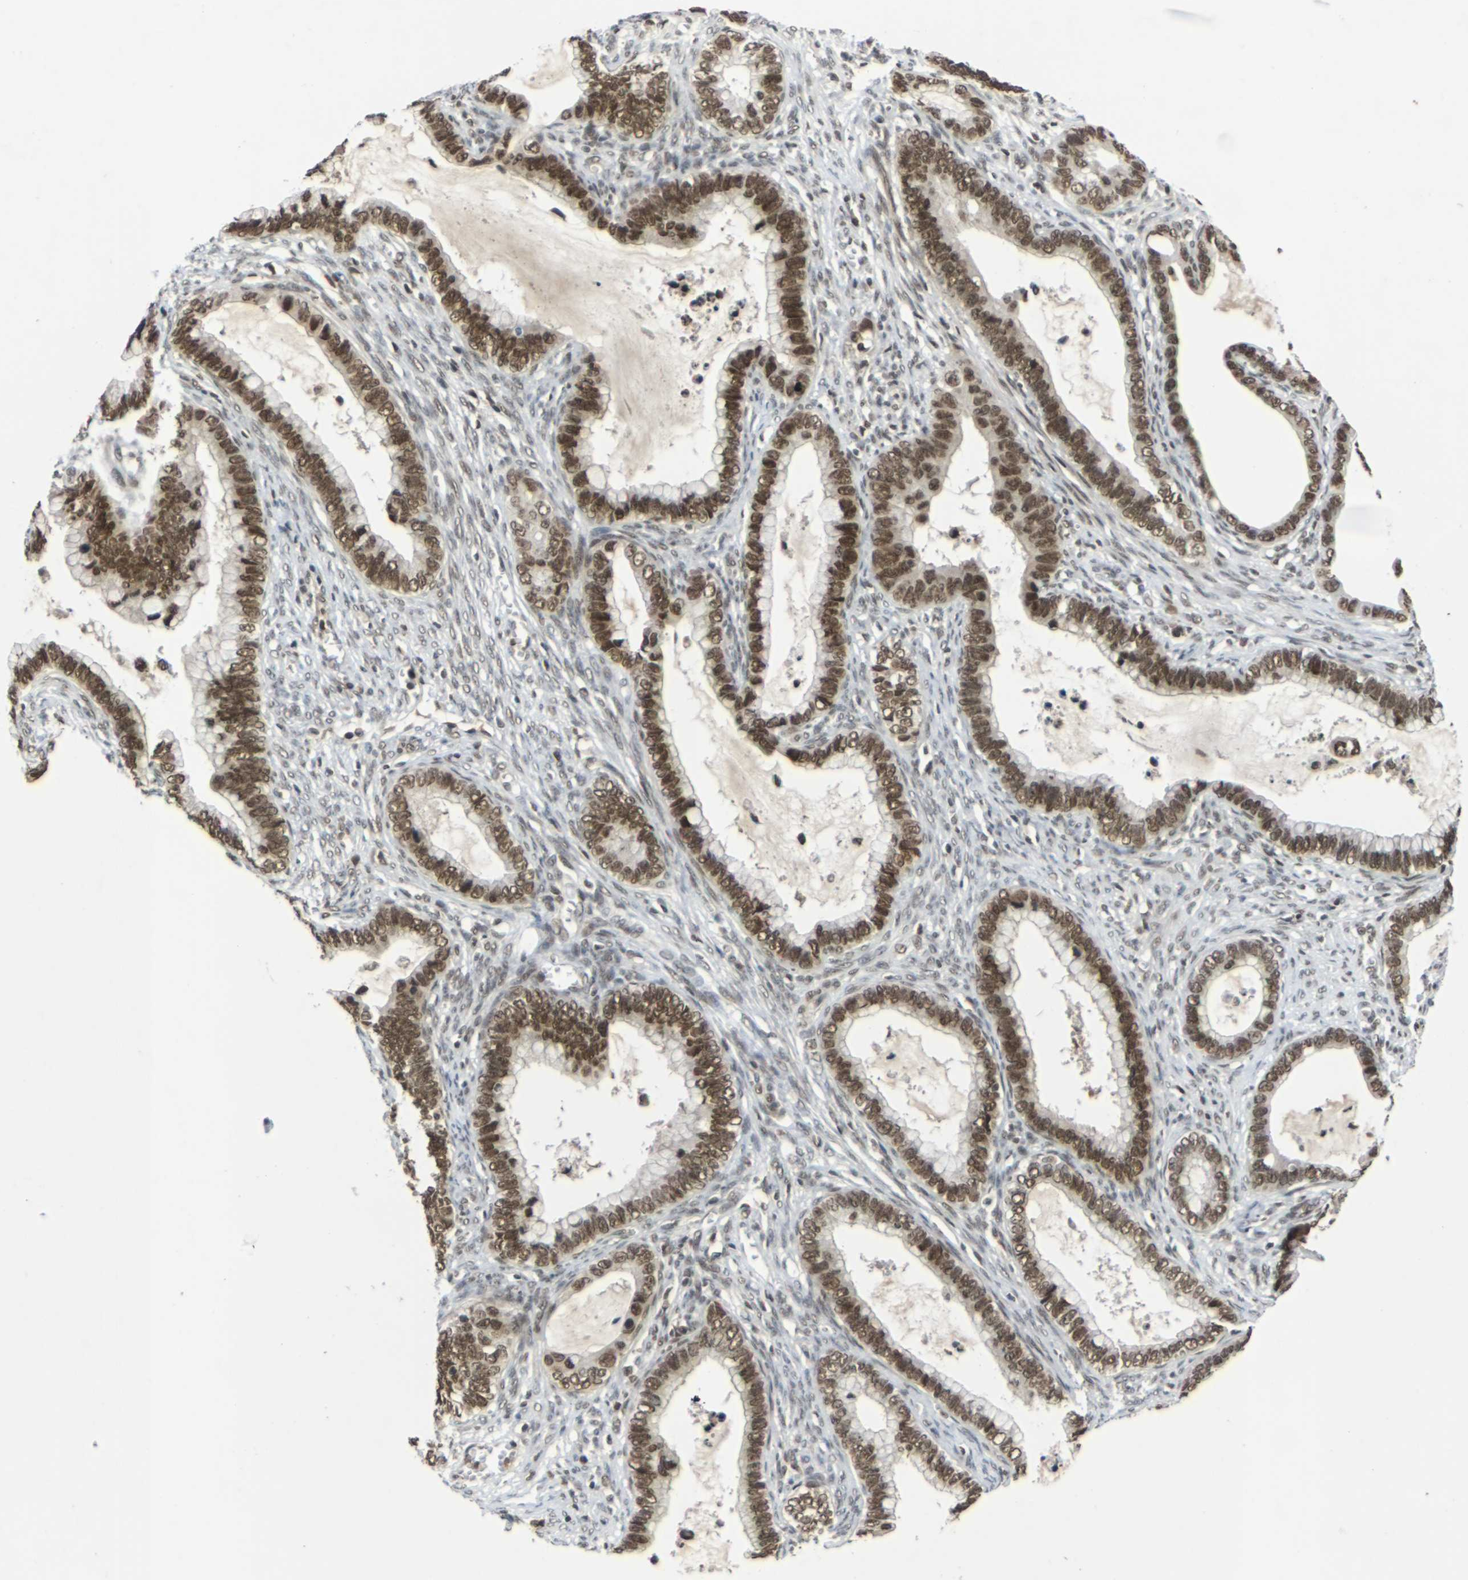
{"staining": {"intensity": "strong", "quantity": ">75%", "location": "nuclear"}, "tissue": "cervical cancer", "cell_type": "Tumor cells", "image_type": "cancer", "snomed": [{"axis": "morphology", "description": "Adenocarcinoma, NOS"}, {"axis": "topography", "description": "Cervix"}], "caption": "This histopathology image demonstrates immunohistochemistry staining of human cervical cancer (adenocarcinoma), with high strong nuclear staining in about >75% of tumor cells.", "gene": "NELFA", "patient": {"sex": "female", "age": 44}}